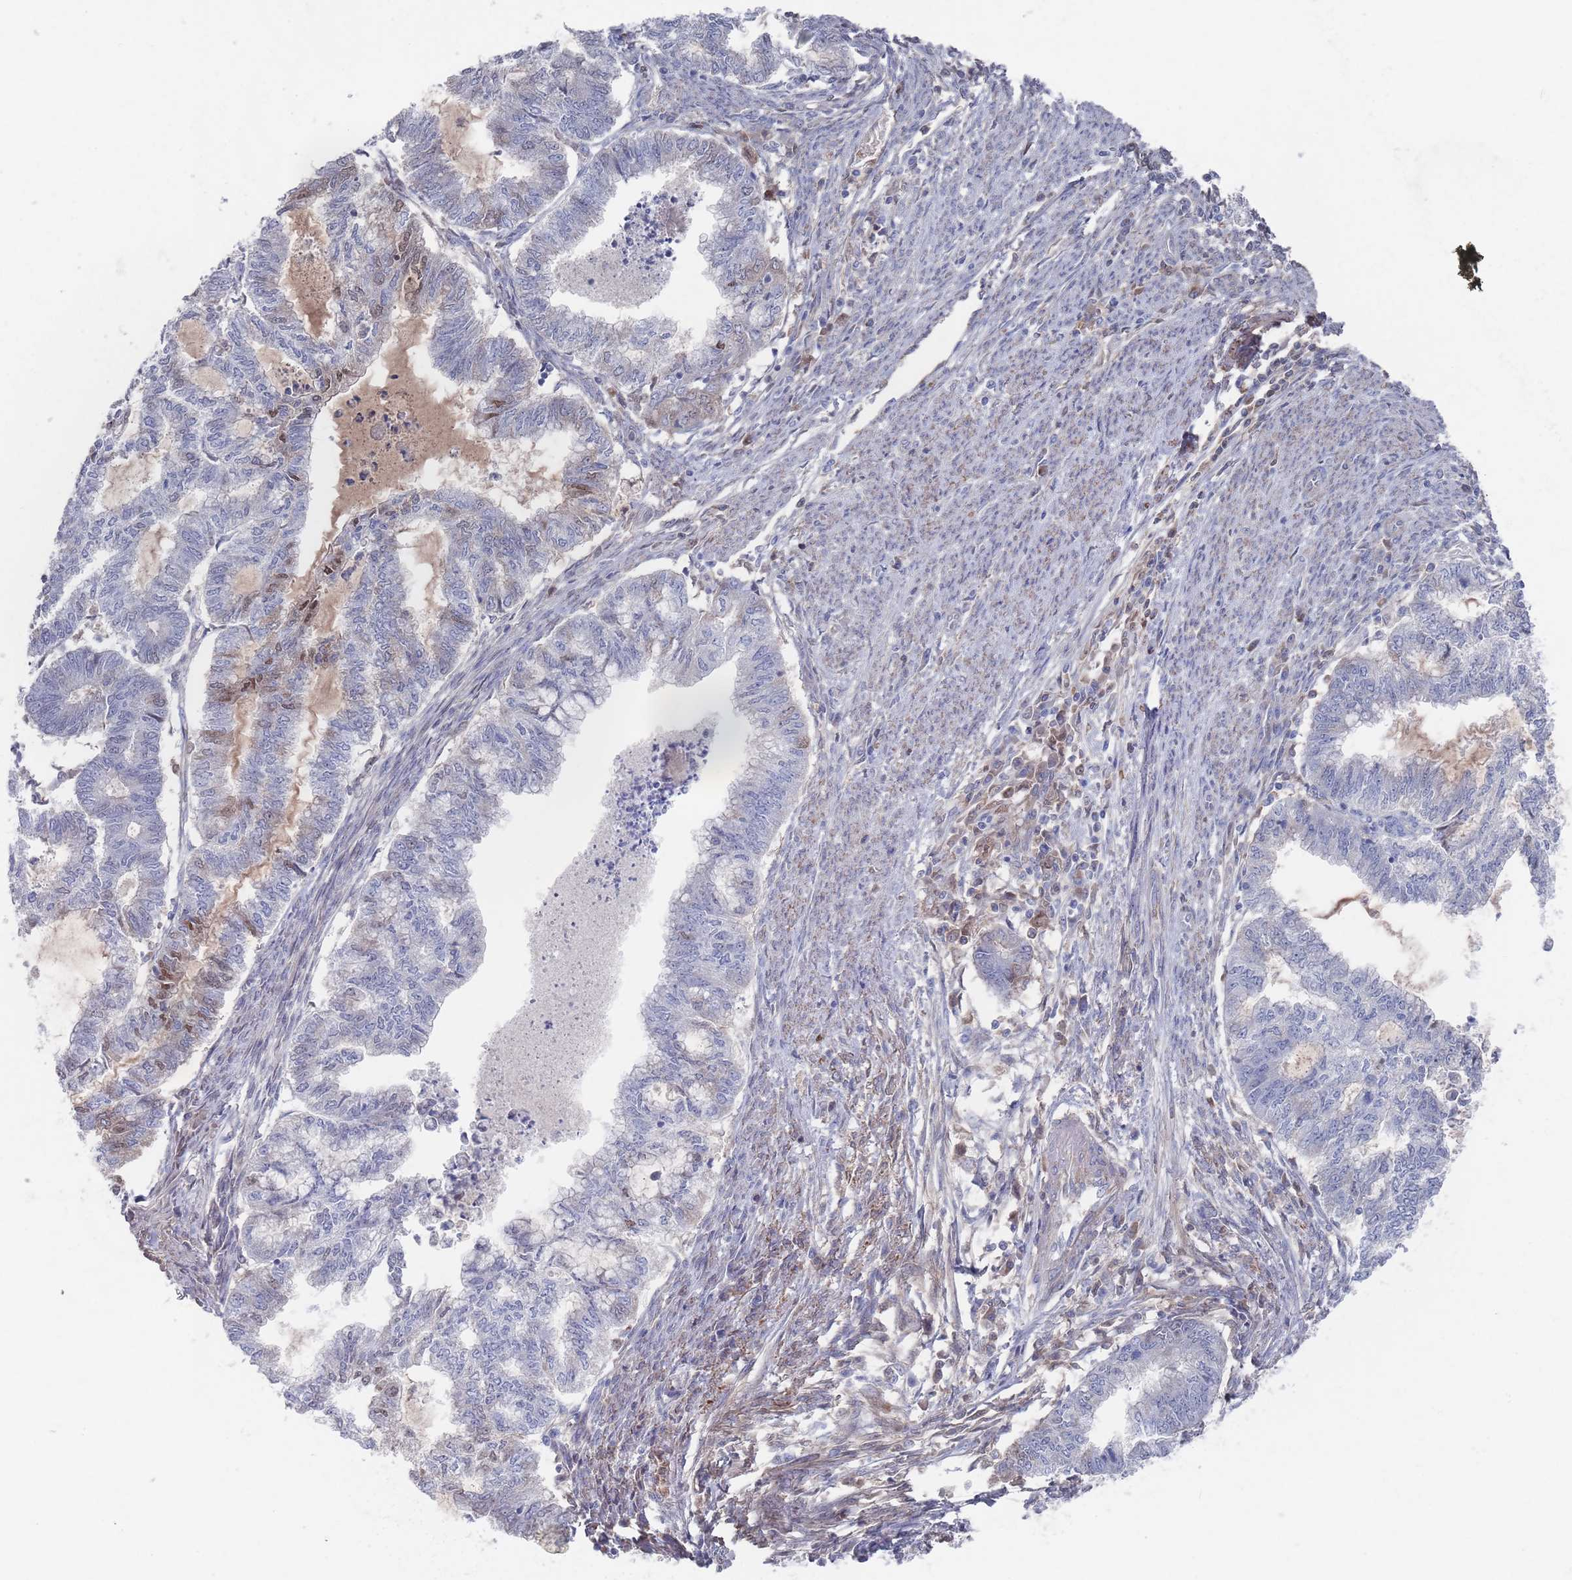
{"staining": {"intensity": "negative", "quantity": "none", "location": "none"}, "tissue": "endometrial cancer", "cell_type": "Tumor cells", "image_type": "cancer", "snomed": [{"axis": "morphology", "description": "Adenocarcinoma, NOS"}, {"axis": "topography", "description": "Endometrium"}], "caption": "This is a image of IHC staining of endometrial cancer (adenocarcinoma), which shows no positivity in tumor cells.", "gene": "PLEKHA4", "patient": {"sex": "female", "age": 79}}